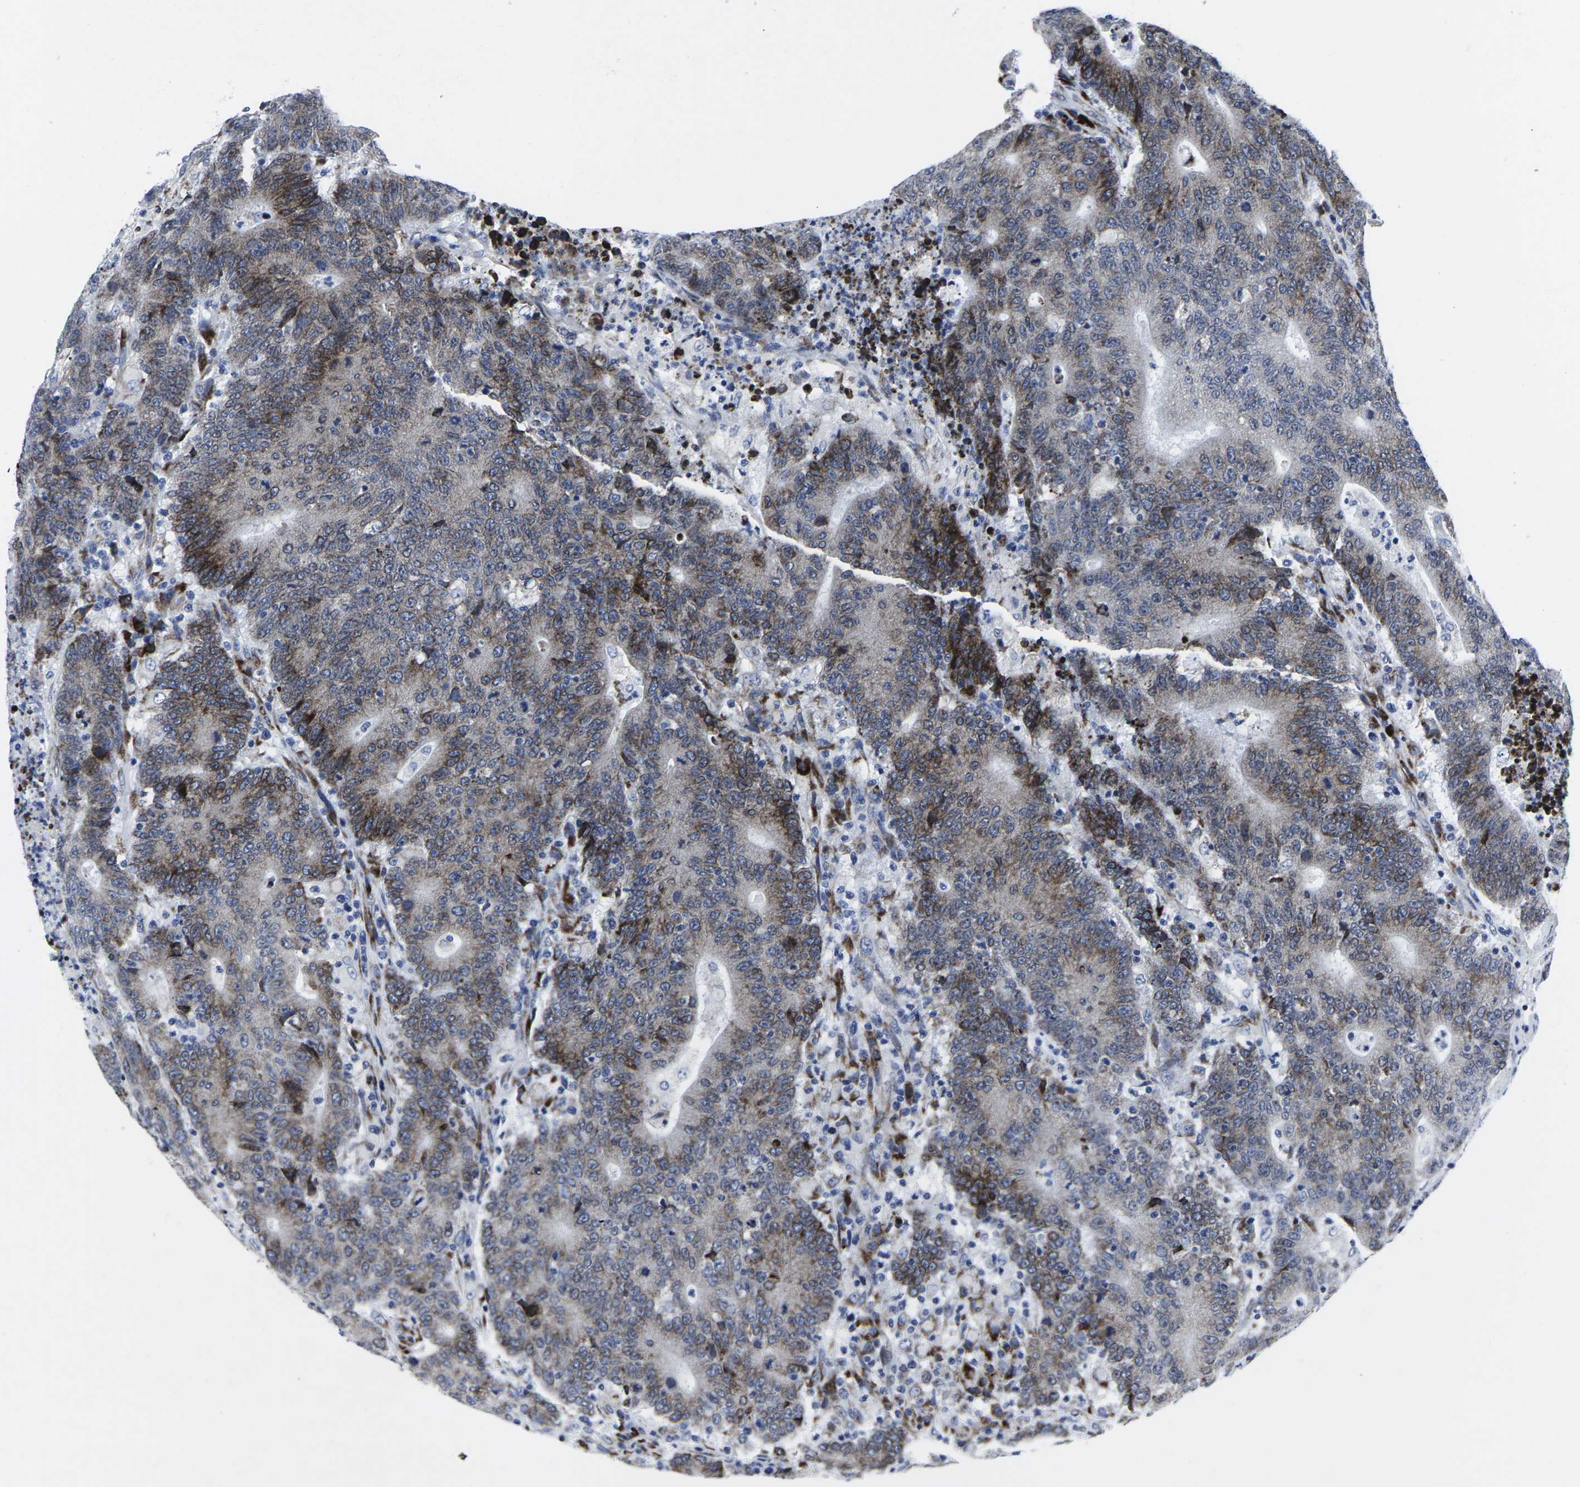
{"staining": {"intensity": "moderate", "quantity": ">75%", "location": "cytoplasmic/membranous"}, "tissue": "colorectal cancer", "cell_type": "Tumor cells", "image_type": "cancer", "snomed": [{"axis": "morphology", "description": "Normal tissue, NOS"}, {"axis": "morphology", "description": "Adenocarcinoma, NOS"}, {"axis": "topography", "description": "Colon"}], "caption": "IHC image of human colorectal cancer stained for a protein (brown), which exhibits medium levels of moderate cytoplasmic/membranous staining in about >75% of tumor cells.", "gene": "RPN1", "patient": {"sex": "female", "age": 75}}